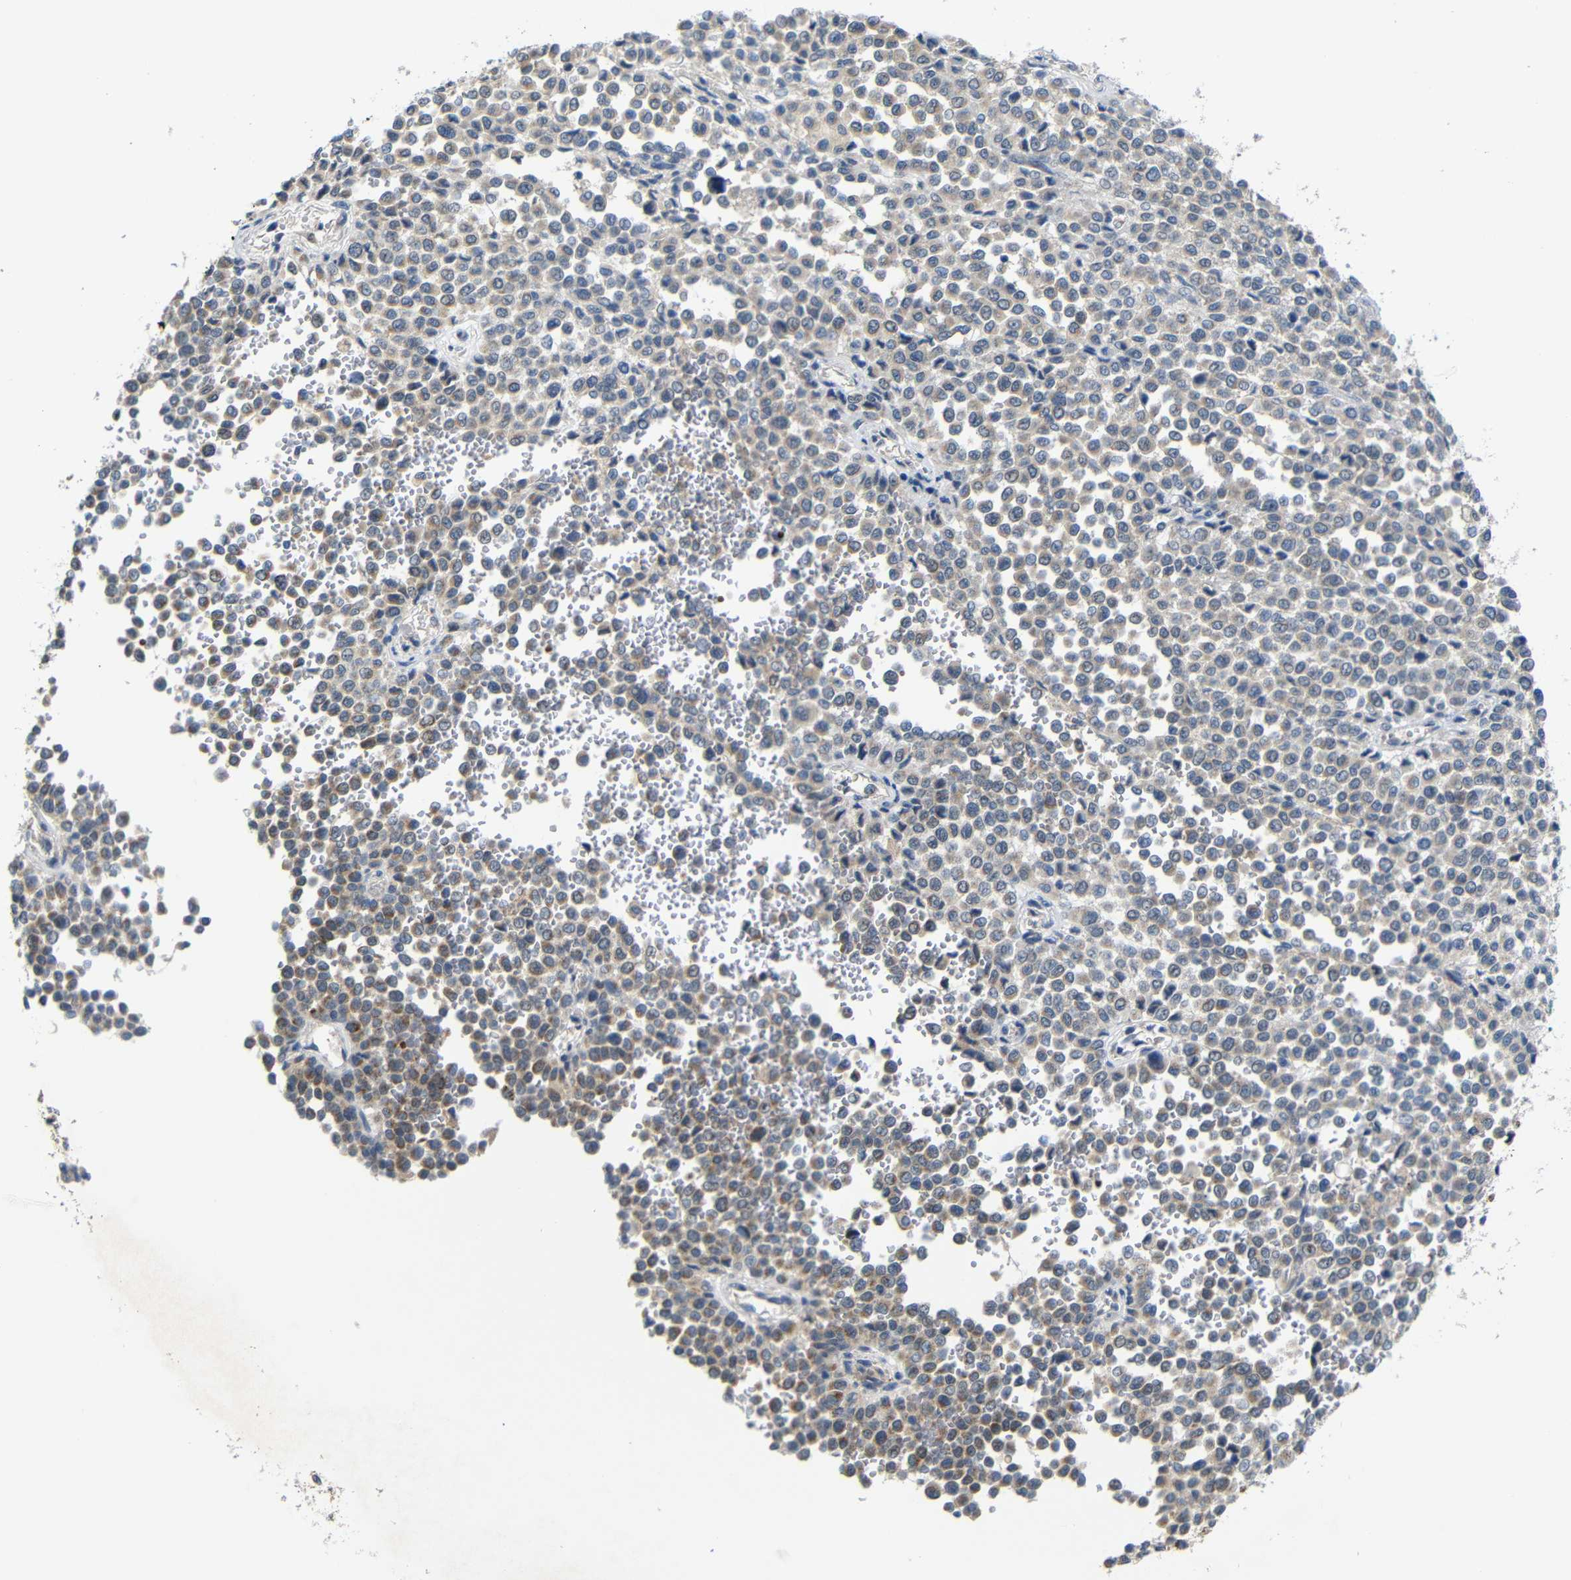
{"staining": {"intensity": "weak", "quantity": ">75%", "location": "cytoplasmic/membranous"}, "tissue": "melanoma", "cell_type": "Tumor cells", "image_type": "cancer", "snomed": [{"axis": "morphology", "description": "Malignant melanoma, Metastatic site"}, {"axis": "topography", "description": "Pancreas"}], "caption": "Malignant melanoma (metastatic site) stained for a protein (brown) demonstrates weak cytoplasmic/membranous positive expression in approximately >75% of tumor cells.", "gene": "TBC1D32", "patient": {"sex": "female", "age": 30}}